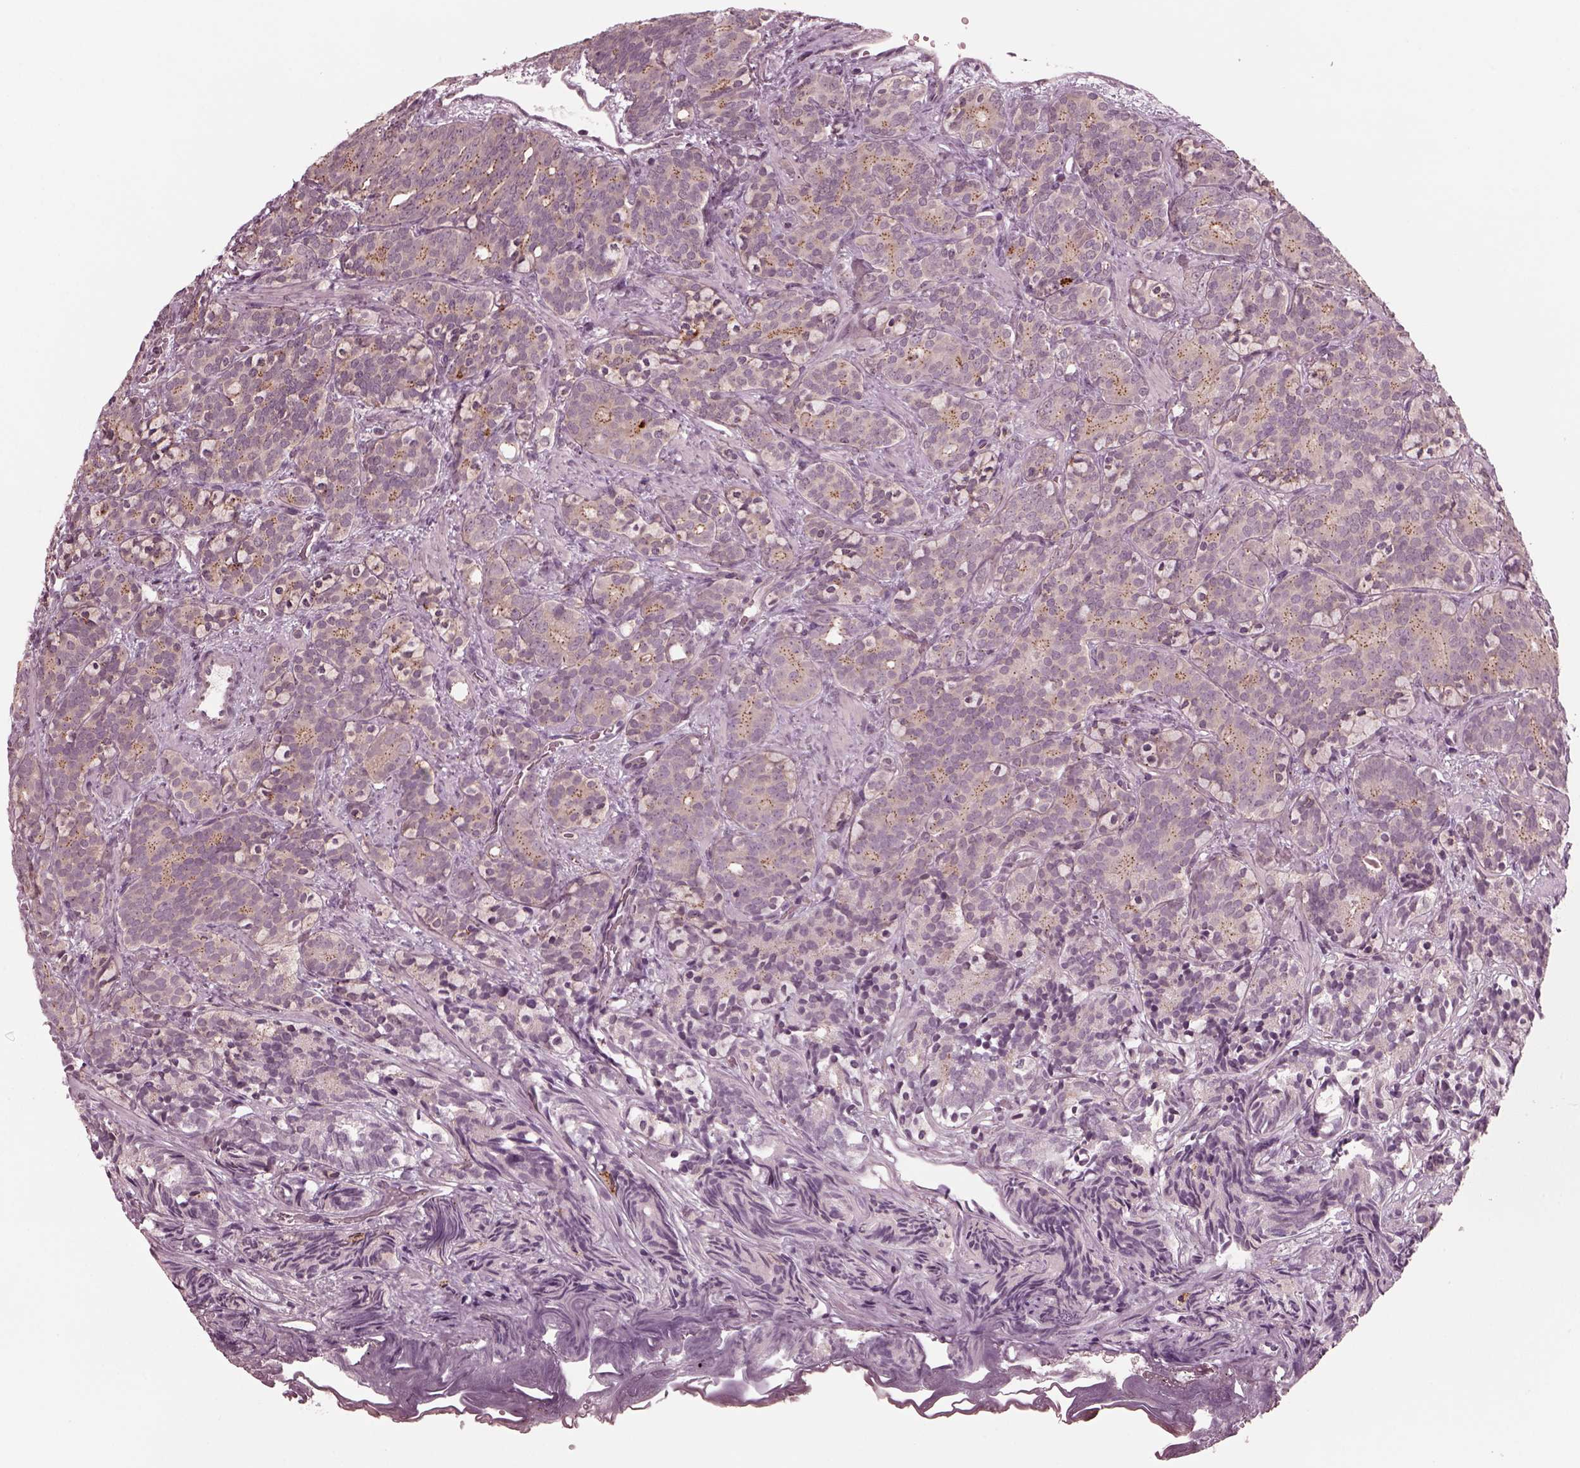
{"staining": {"intensity": "weak", "quantity": "<25%", "location": "cytoplasmic/membranous"}, "tissue": "prostate cancer", "cell_type": "Tumor cells", "image_type": "cancer", "snomed": [{"axis": "morphology", "description": "Adenocarcinoma, High grade"}, {"axis": "topography", "description": "Prostate"}], "caption": "Tumor cells are negative for protein expression in human prostate cancer (high-grade adenocarcinoma).", "gene": "SAXO1", "patient": {"sex": "male", "age": 84}}